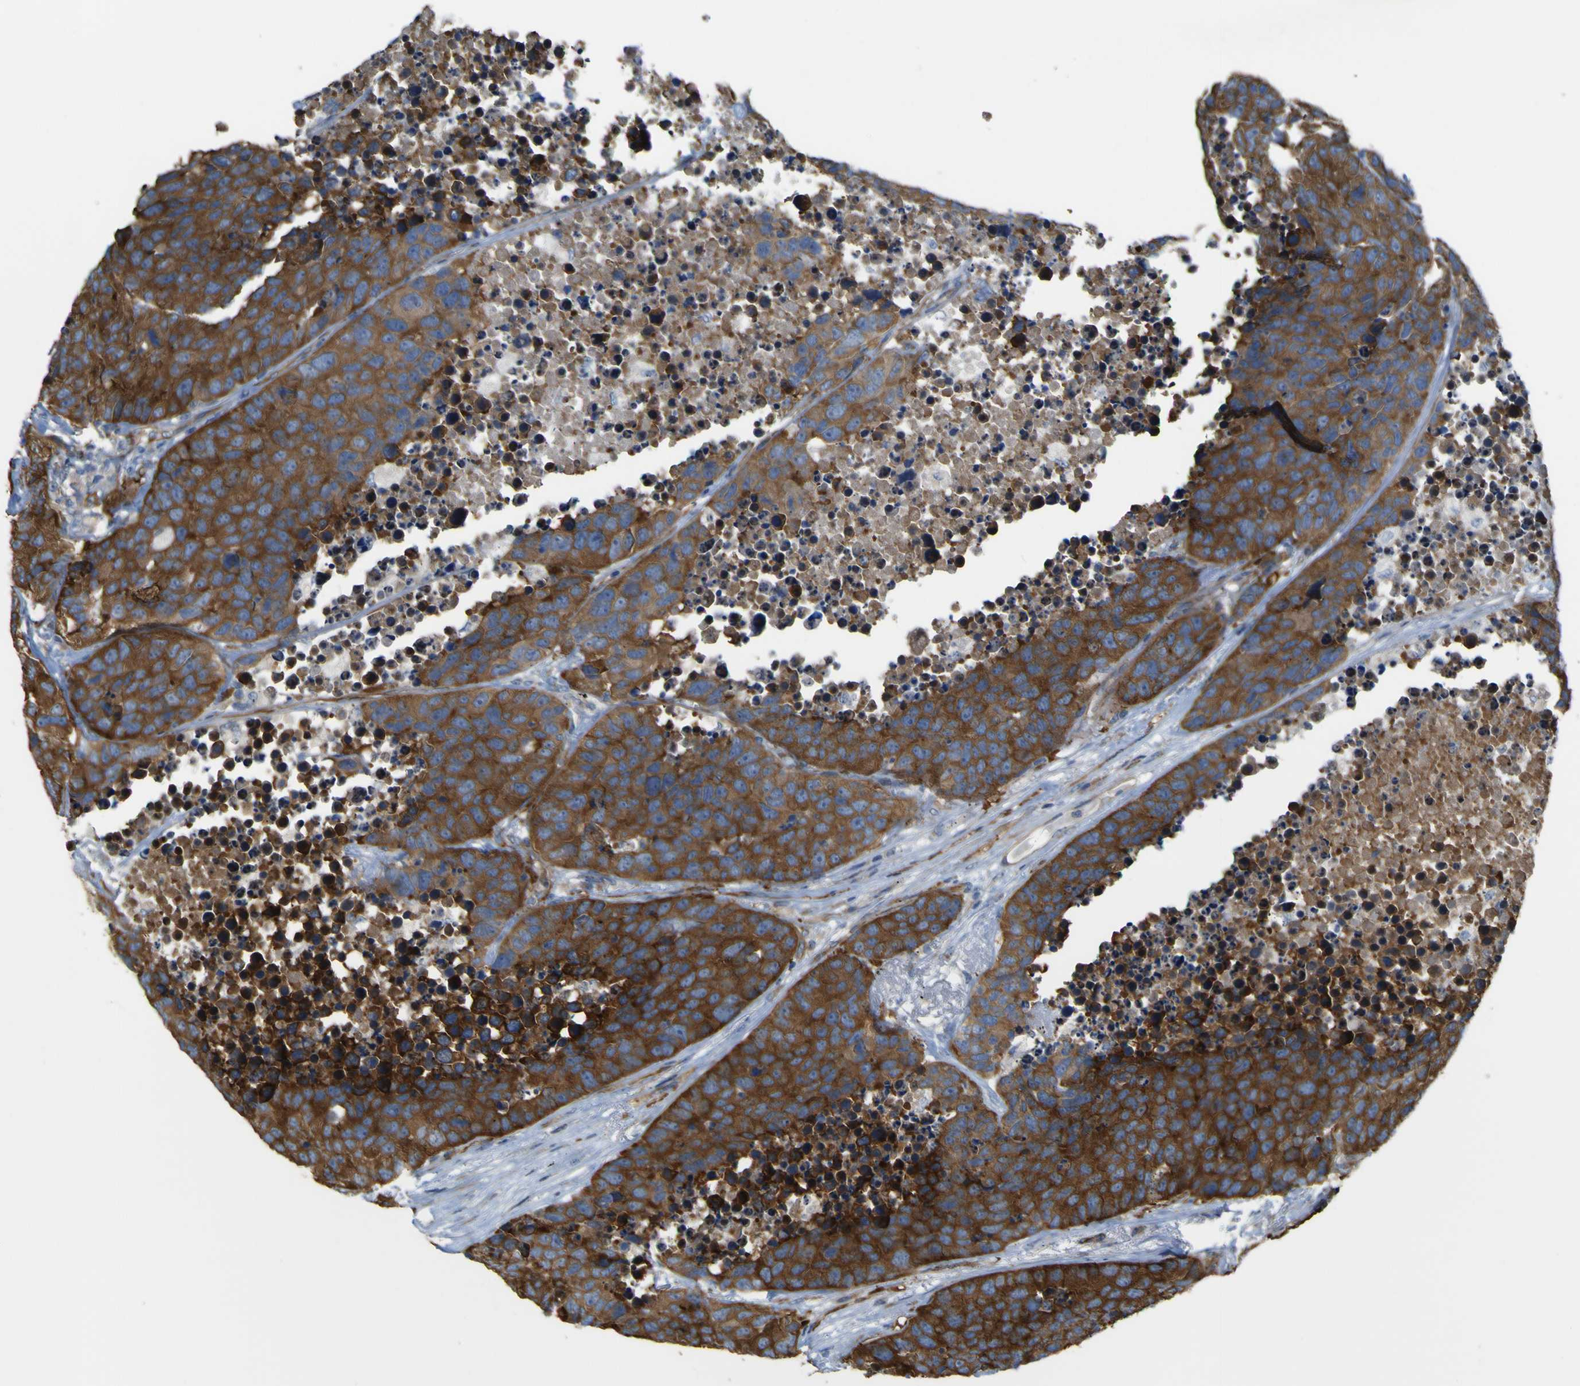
{"staining": {"intensity": "strong", "quantity": ">75%", "location": "cytoplasmic/membranous"}, "tissue": "carcinoid", "cell_type": "Tumor cells", "image_type": "cancer", "snomed": [{"axis": "morphology", "description": "Carcinoid, malignant, NOS"}, {"axis": "topography", "description": "Lung"}], "caption": "Brown immunohistochemical staining in human malignant carcinoid displays strong cytoplasmic/membranous expression in about >75% of tumor cells.", "gene": "JPH1", "patient": {"sex": "male", "age": 60}}